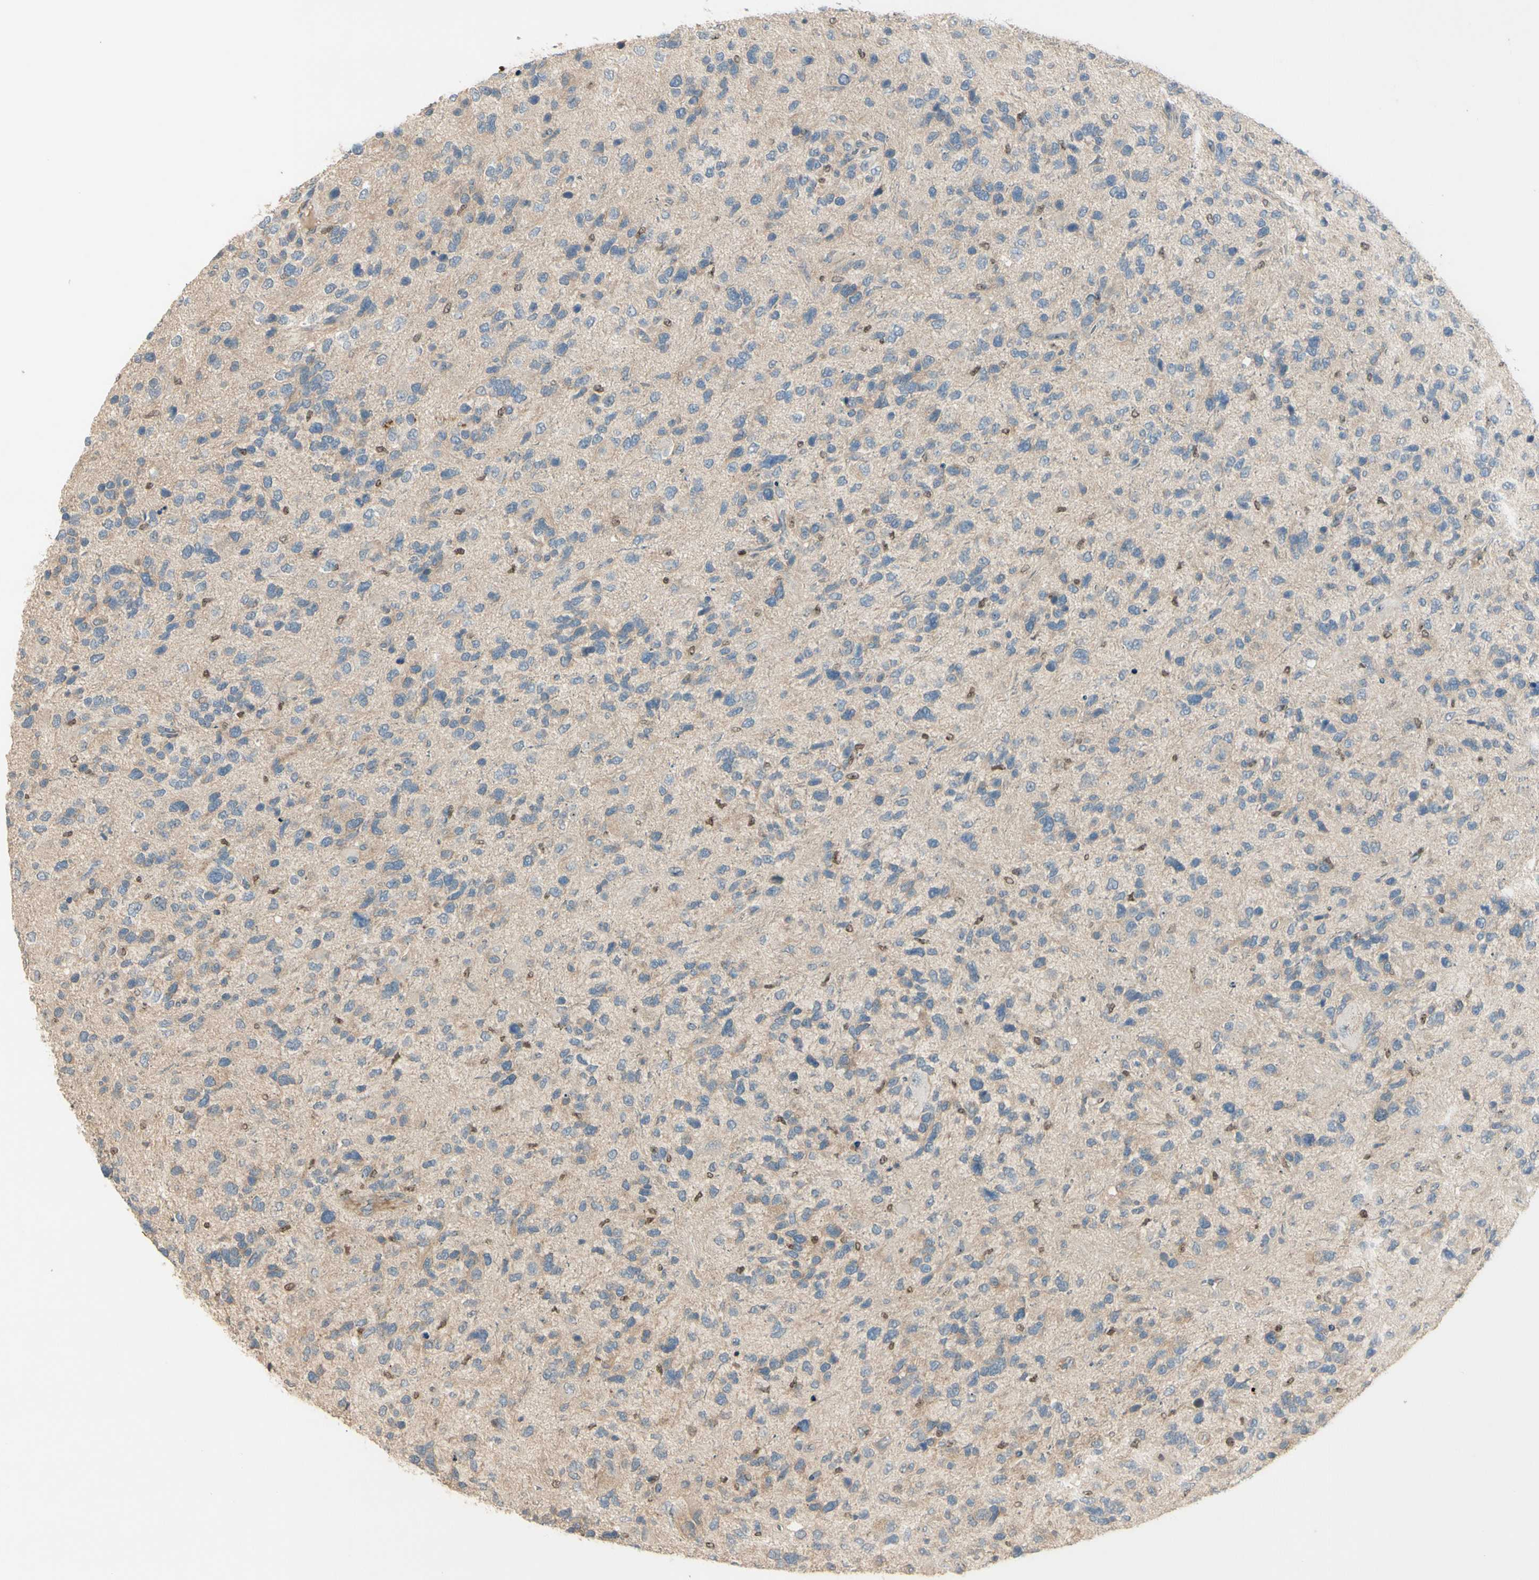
{"staining": {"intensity": "weak", "quantity": ">75%", "location": "cytoplasmic/membranous"}, "tissue": "glioma", "cell_type": "Tumor cells", "image_type": "cancer", "snomed": [{"axis": "morphology", "description": "Glioma, malignant, High grade"}, {"axis": "topography", "description": "Brain"}], "caption": "Glioma stained with DAB (3,3'-diaminobenzidine) immunohistochemistry (IHC) displays low levels of weak cytoplasmic/membranous staining in about >75% of tumor cells. Nuclei are stained in blue.", "gene": "NFYA", "patient": {"sex": "female", "age": 58}}